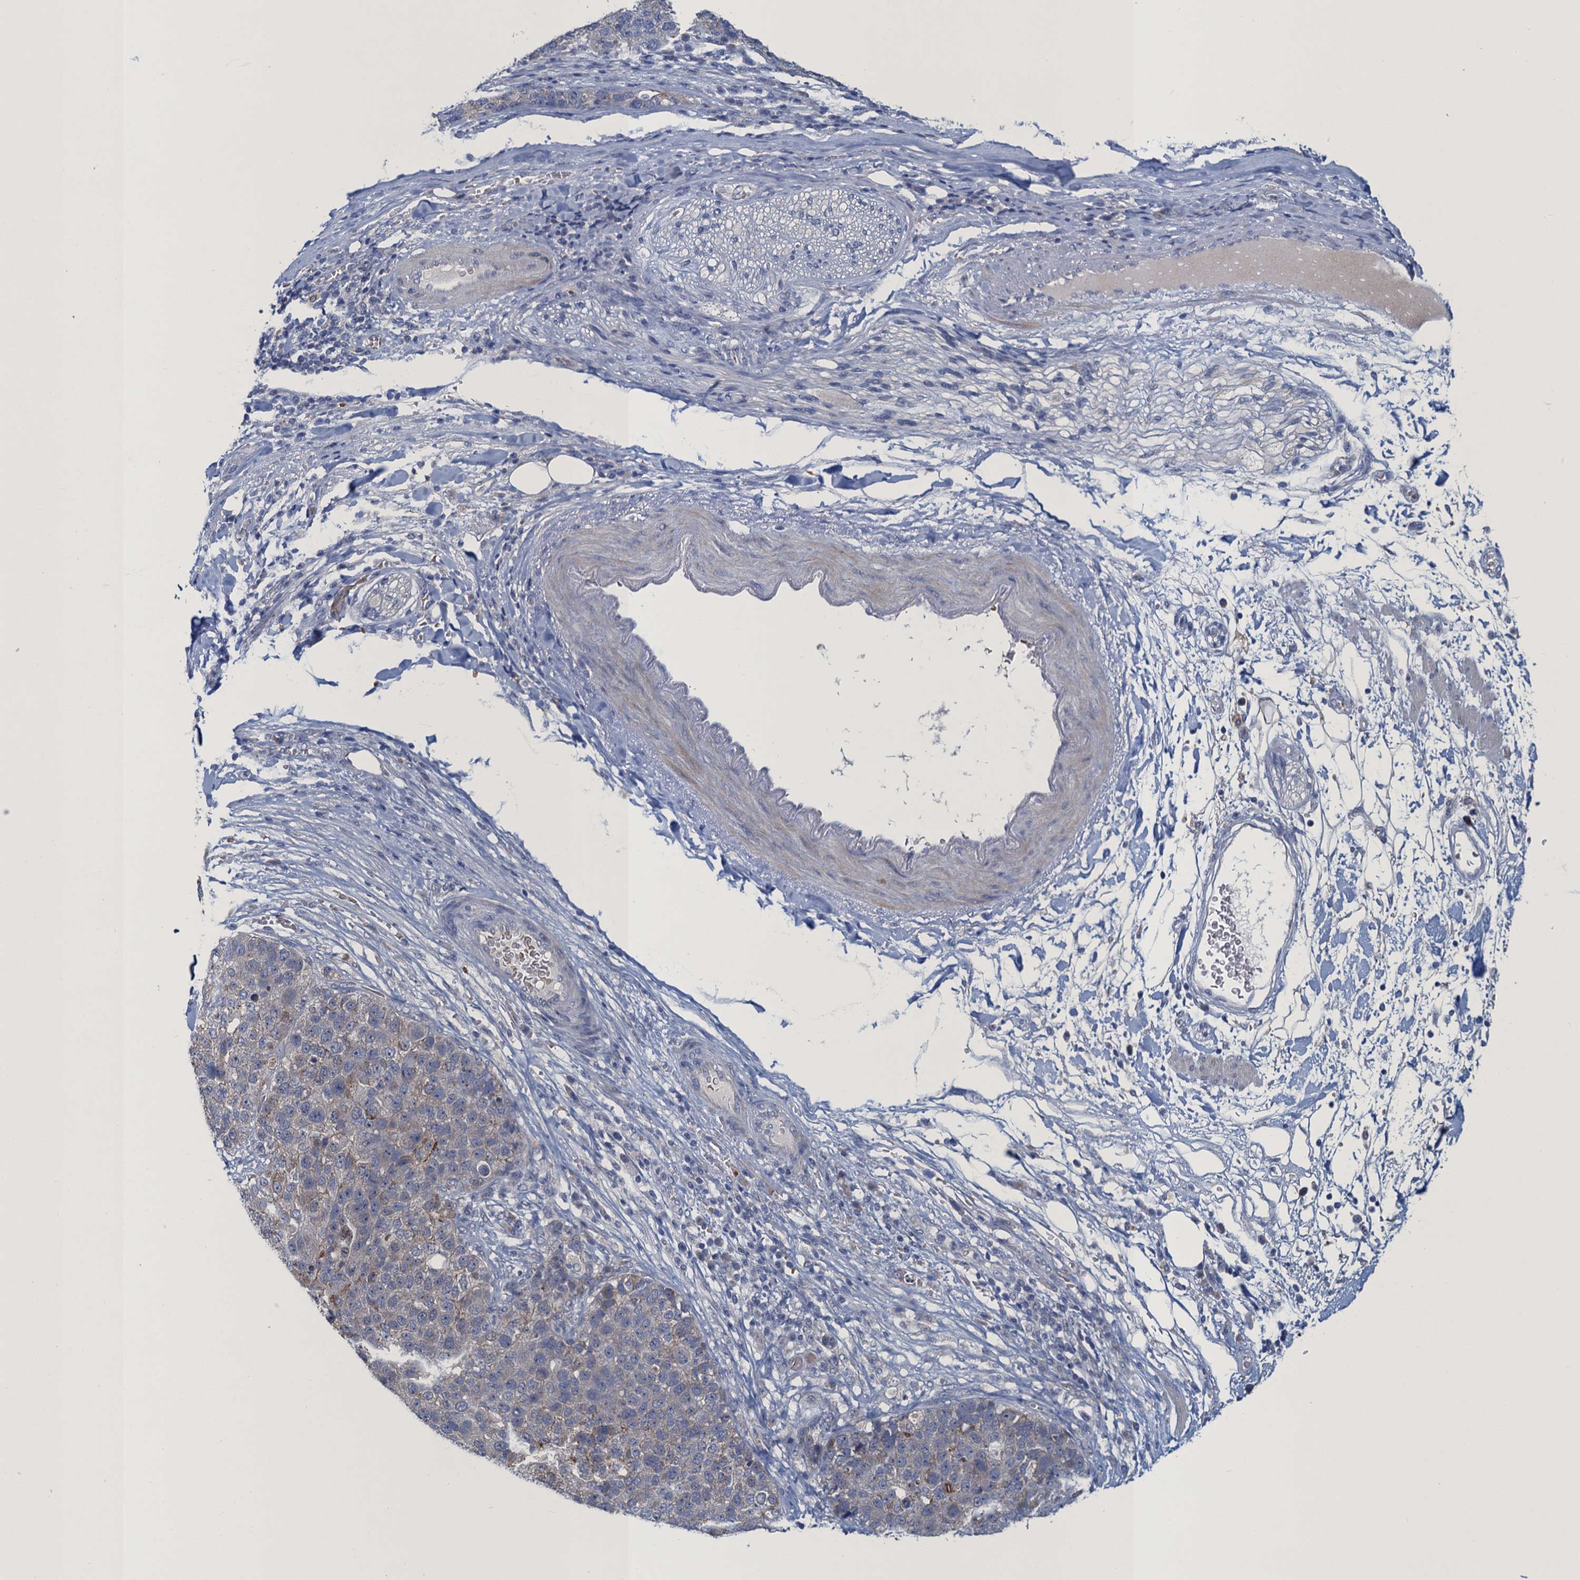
{"staining": {"intensity": "negative", "quantity": "none", "location": "none"}, "tissue": "pancreatic cancer", "cell_type": "Tumor cells", "image_type": "cancer", "snomed": [{"axis": "morphology", "description": "Adenocarcinoma, NOS"}, {"axis": "topography", "description": "Pancreas"}], "caption": "High magnification brightfield microscopy of pancreatic adenocarcinoma stained with DAB (3,3'-diaminobenzidine) (brown) and counterstained with hematoxylin (blue): tumor cells show no significant staining. (Stains: DAB immunohistochemistry (IHC) with hematoxylin counter stain, Microscopy: brightfield microscopy at high magnification).", "gene": "ATOSA", "patient": {"sex": "female", "age": 61}}